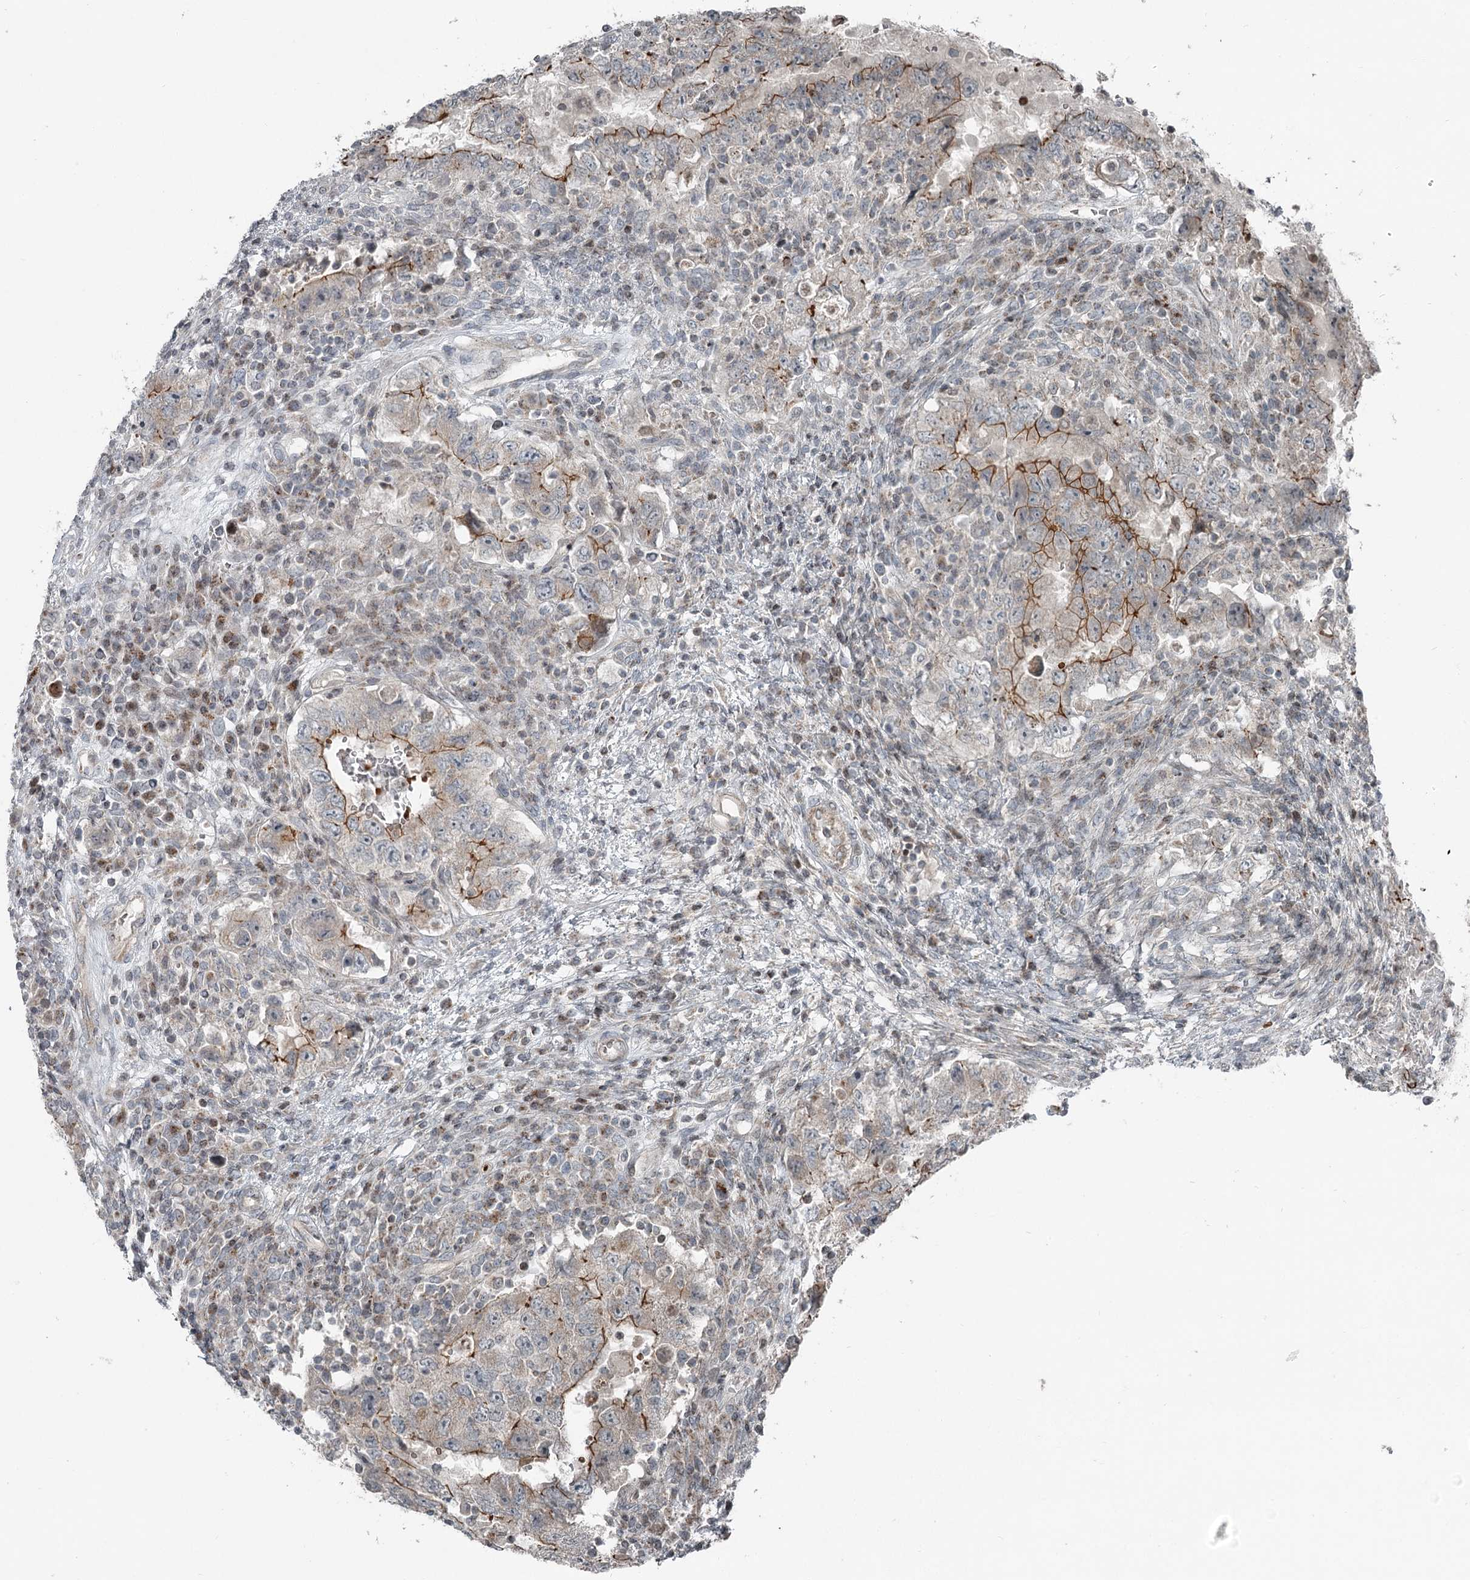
{"staining": {"intensity": "strong", "quantity": "<25%", "location": "cytoplasmic/membranous"}, "tissue": "testis cancer", "cell_type": "Tumor cells", "image_type": "cancer", "snomed": [{"axis": "morphology", "description": "Carcinoma, Embryonal, NOS"}, {"axis": "topography", "description": "Testis"}], "caption": "This is an image of IHC staining of embryonal carcinoma (testis), which shows strong staining in the cytoplasmic/membranous of tumor cells.", "gene": "RASSF8", "patient": {"sex": "male", "age": 26}}